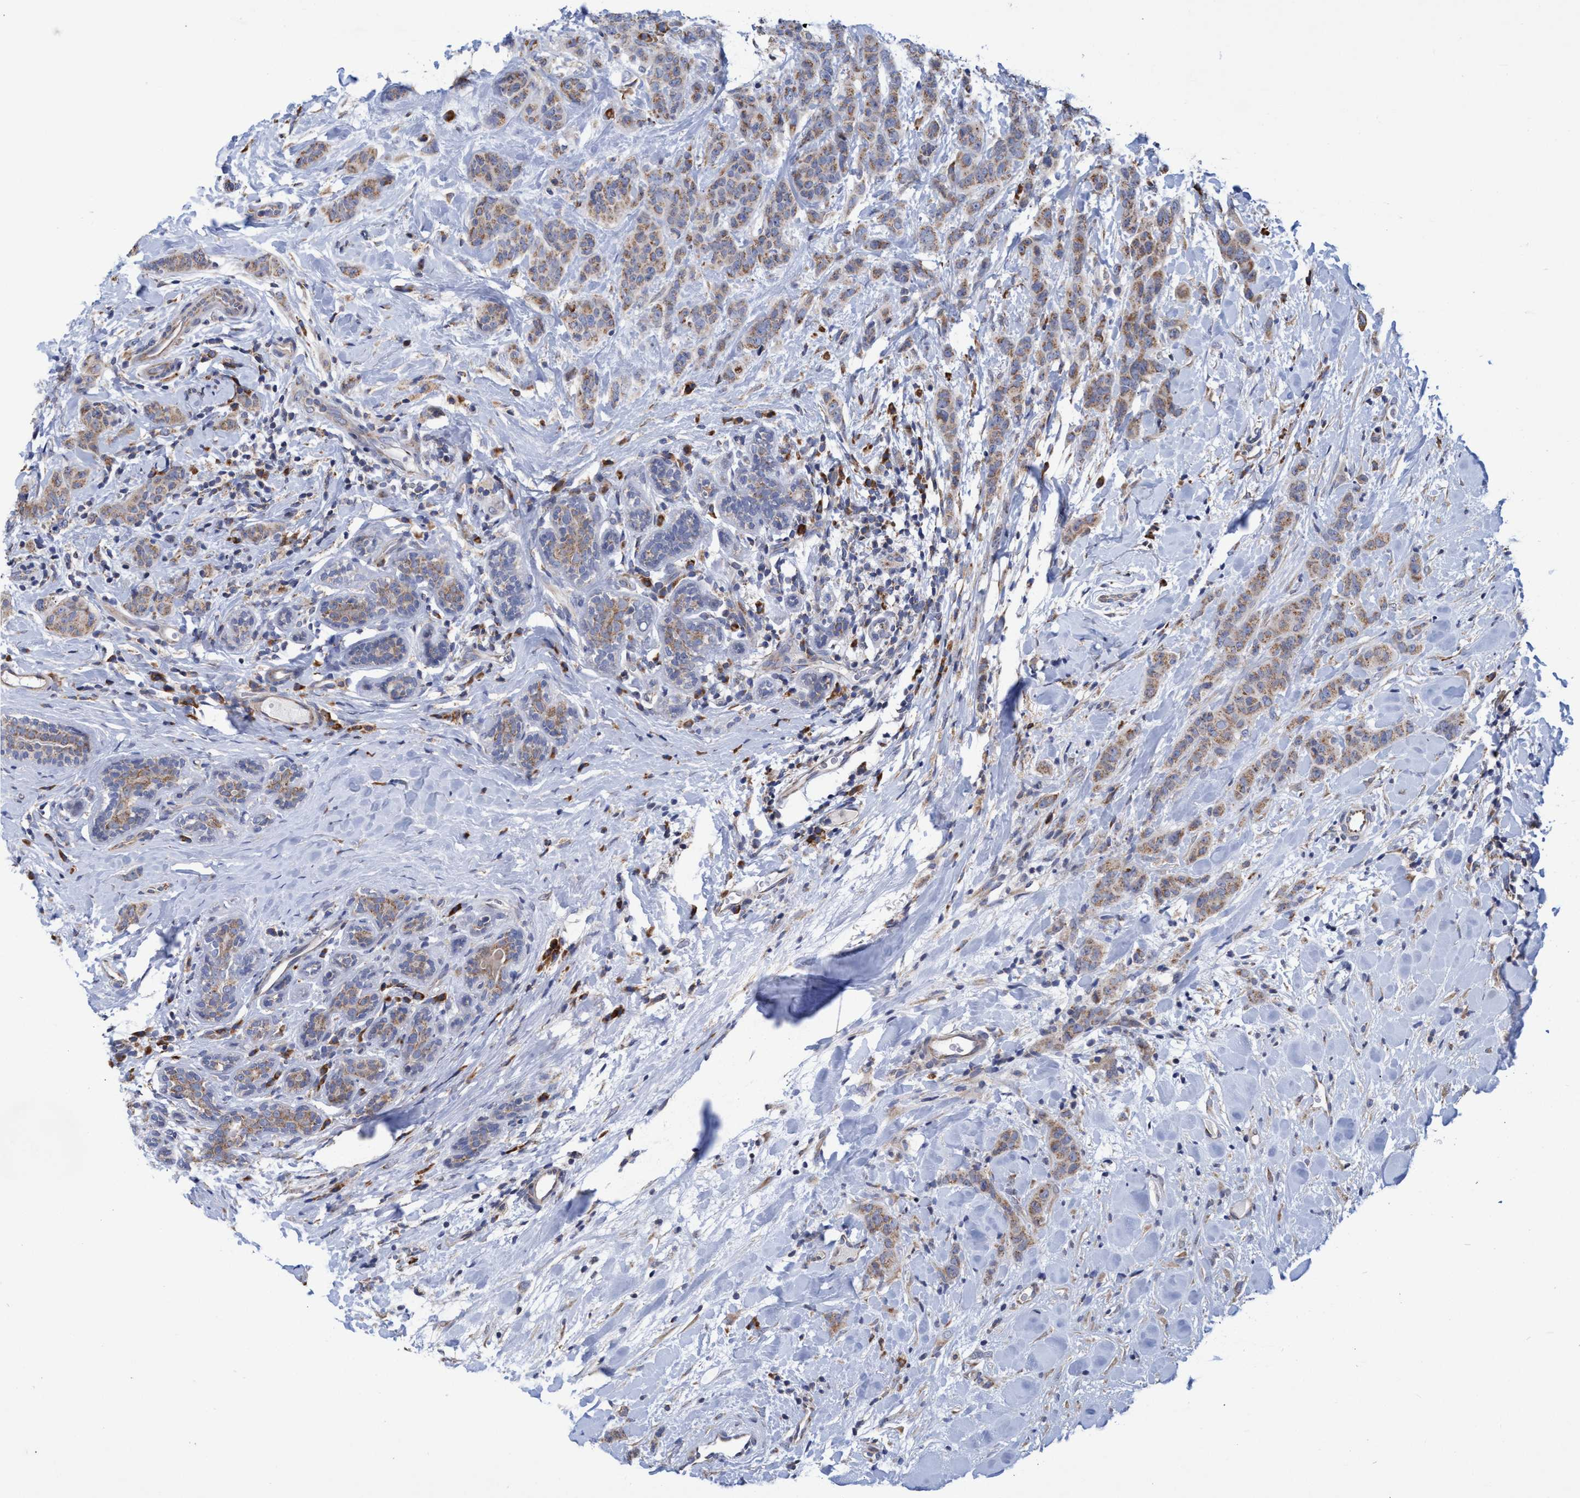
{"staining": {"intensity": "weak", "quantity": ">75%", "location": "cytoplasmic/membranous"}, "tissue": "breast cancer", "cell_type": "Tumor cells", "image_type": "cancer", "snomed": [{"axis": "morphology", "description": "Normal tissue, NOS"}, {"axis": "morphology", "description": "Duct carcinoma"}, {"axis": "topography", "description": "Breast"}], "caption": "Immunohistochemical staining of breast cancer demonstrates weak cytoplasmic/membranous protein positivity in about >75% of tumor cells. The protein of interest is shown in brown color, while the nuclei are stained blue.", "gene": "NAT16", "patient": {"sex": "female", "age": 40}}